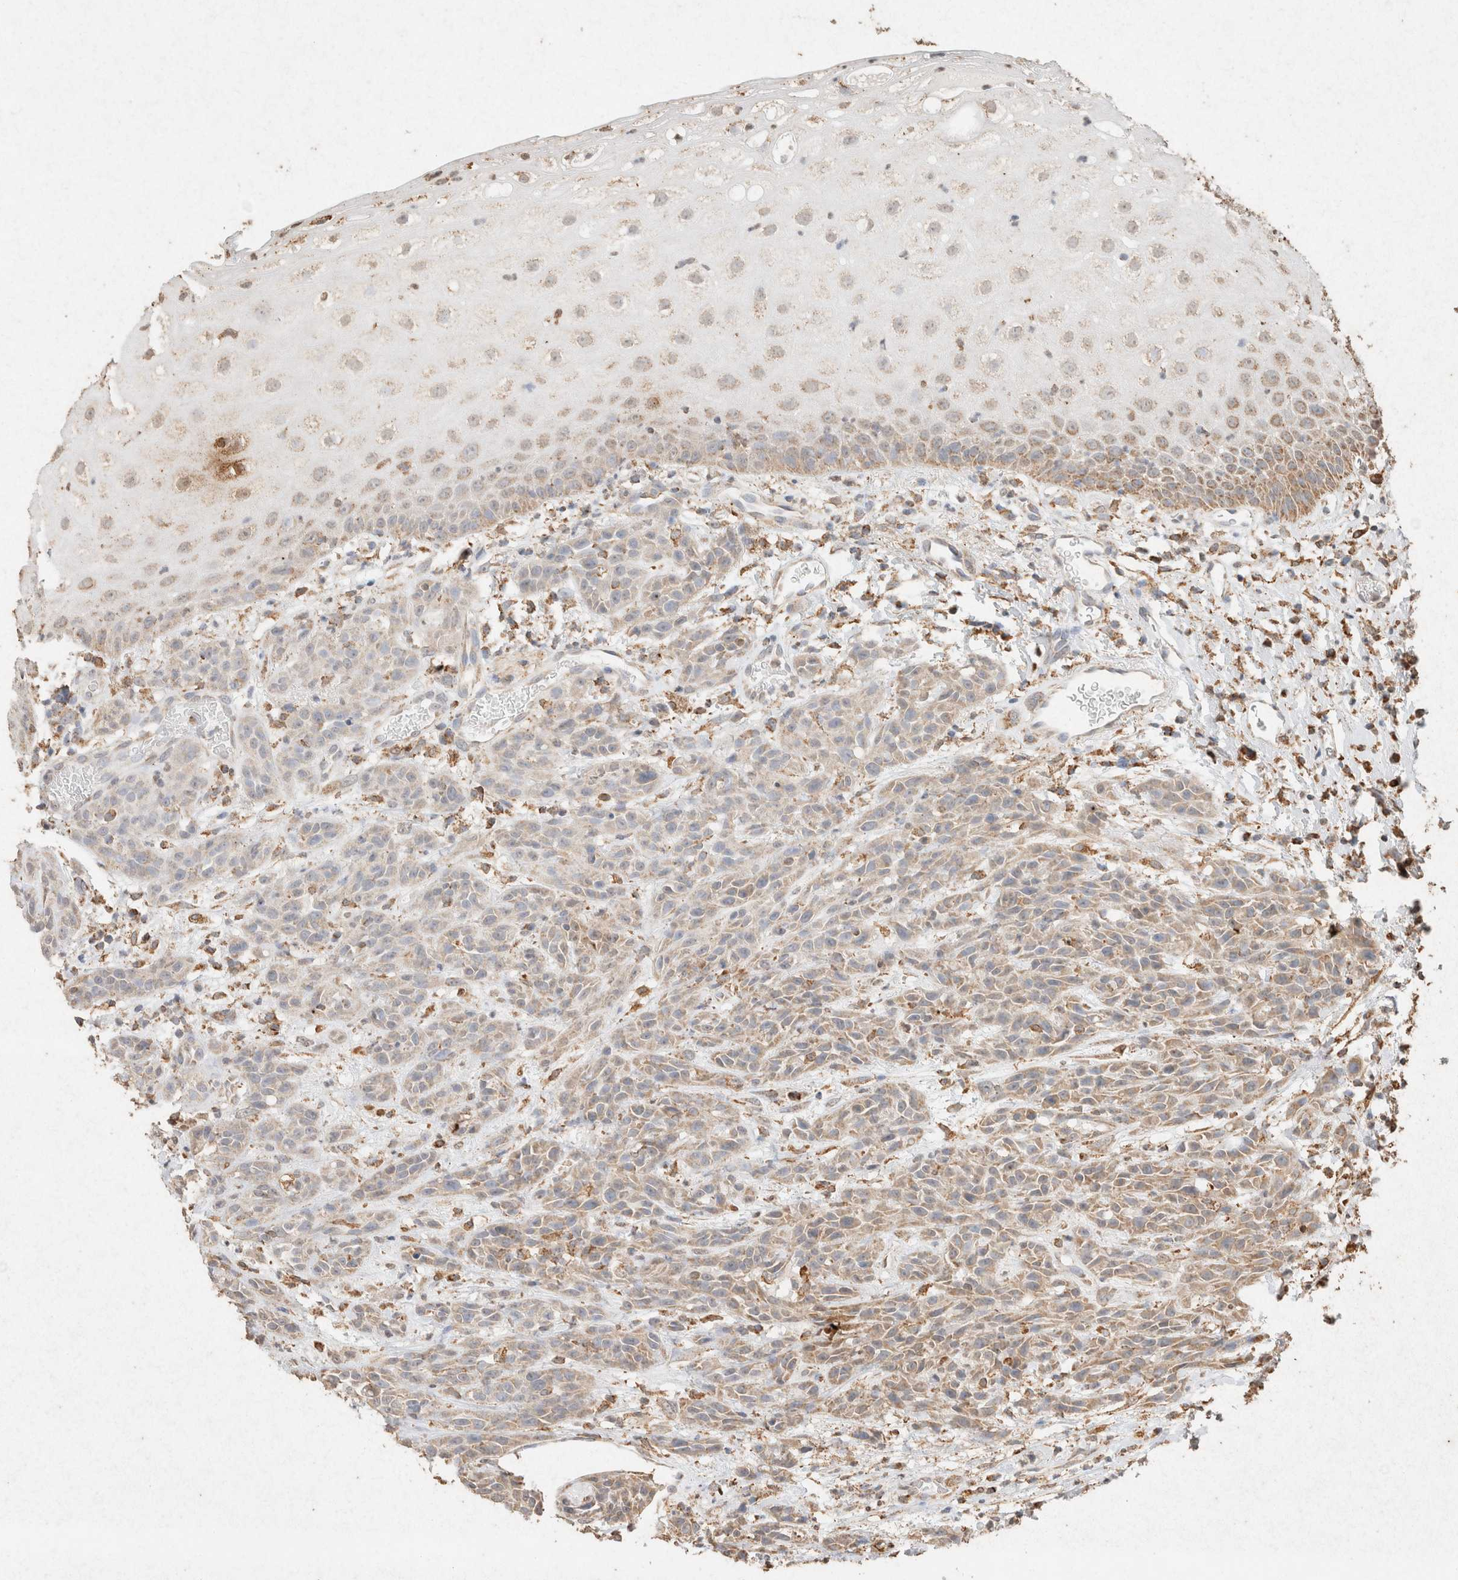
{"staining": {"intensity": "weak", "quantity": "<25%", "location": "cytoplasmic/membranous"}, "tissue": "head and neck cancer", "cell_type": "Tumor cells", "image_type": "cancer", "snomed": [{"axis": "morphology", "description": "Normal tissue, NOS"}, {"axis": "morphology", "description": "Squamous cell carcinoma, NOS"}, {"axis": "topography", "description": "Cartilage tissue"}, {"axis": "topography", "description": "Head-Neck"}], "caption": "The micrograph exhibits no staining of tumor cells in head and neck cancer. (Brightfield microscopy of DAB immunohistochemistry (IHC) at high magnification).", "gene": "SDC2", "patient": {"sex": "male", "age": 62}}